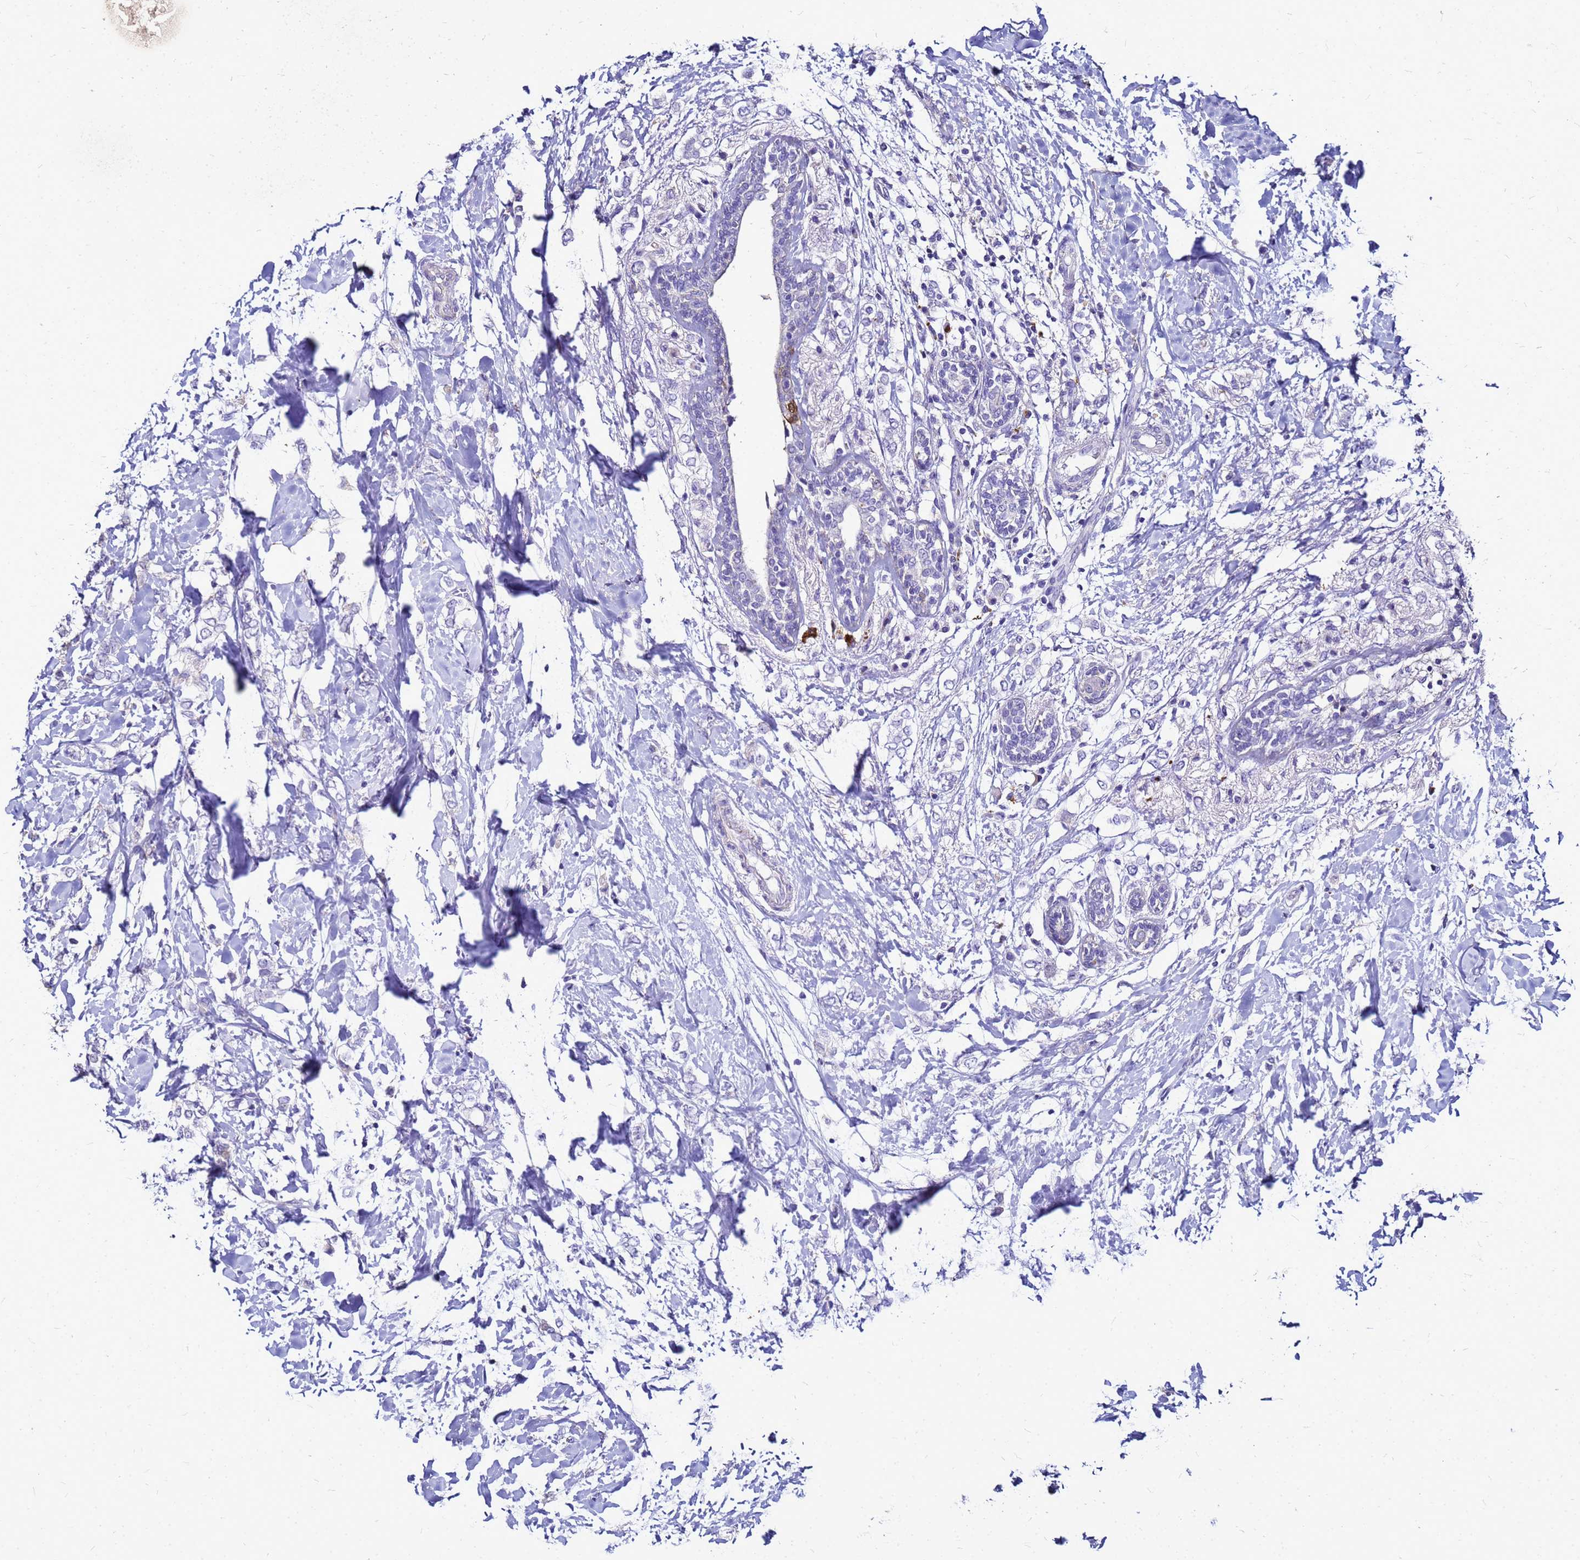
{"staining": {"intensity": "negative", "quantity": "none", "location": "none"}, "tissue": "breast cancer", "cell_type": "Tumor cells", "image_type": "cancer", "snomed": [{"axis": "morphology", "description": "Normal tissue, NOS"}, {"axis": "morphology", "description": "Lobular carcinoma"}, {"axis": "topography", "description": "Breast"}], "caption": "The image demonstrates no staining of tumor cells in lobular carcinoma (breast). (DAB immunohistochemistry, high magnification).", "gene": "S100A2", "patient": {"sex": "female", "age": 47}}